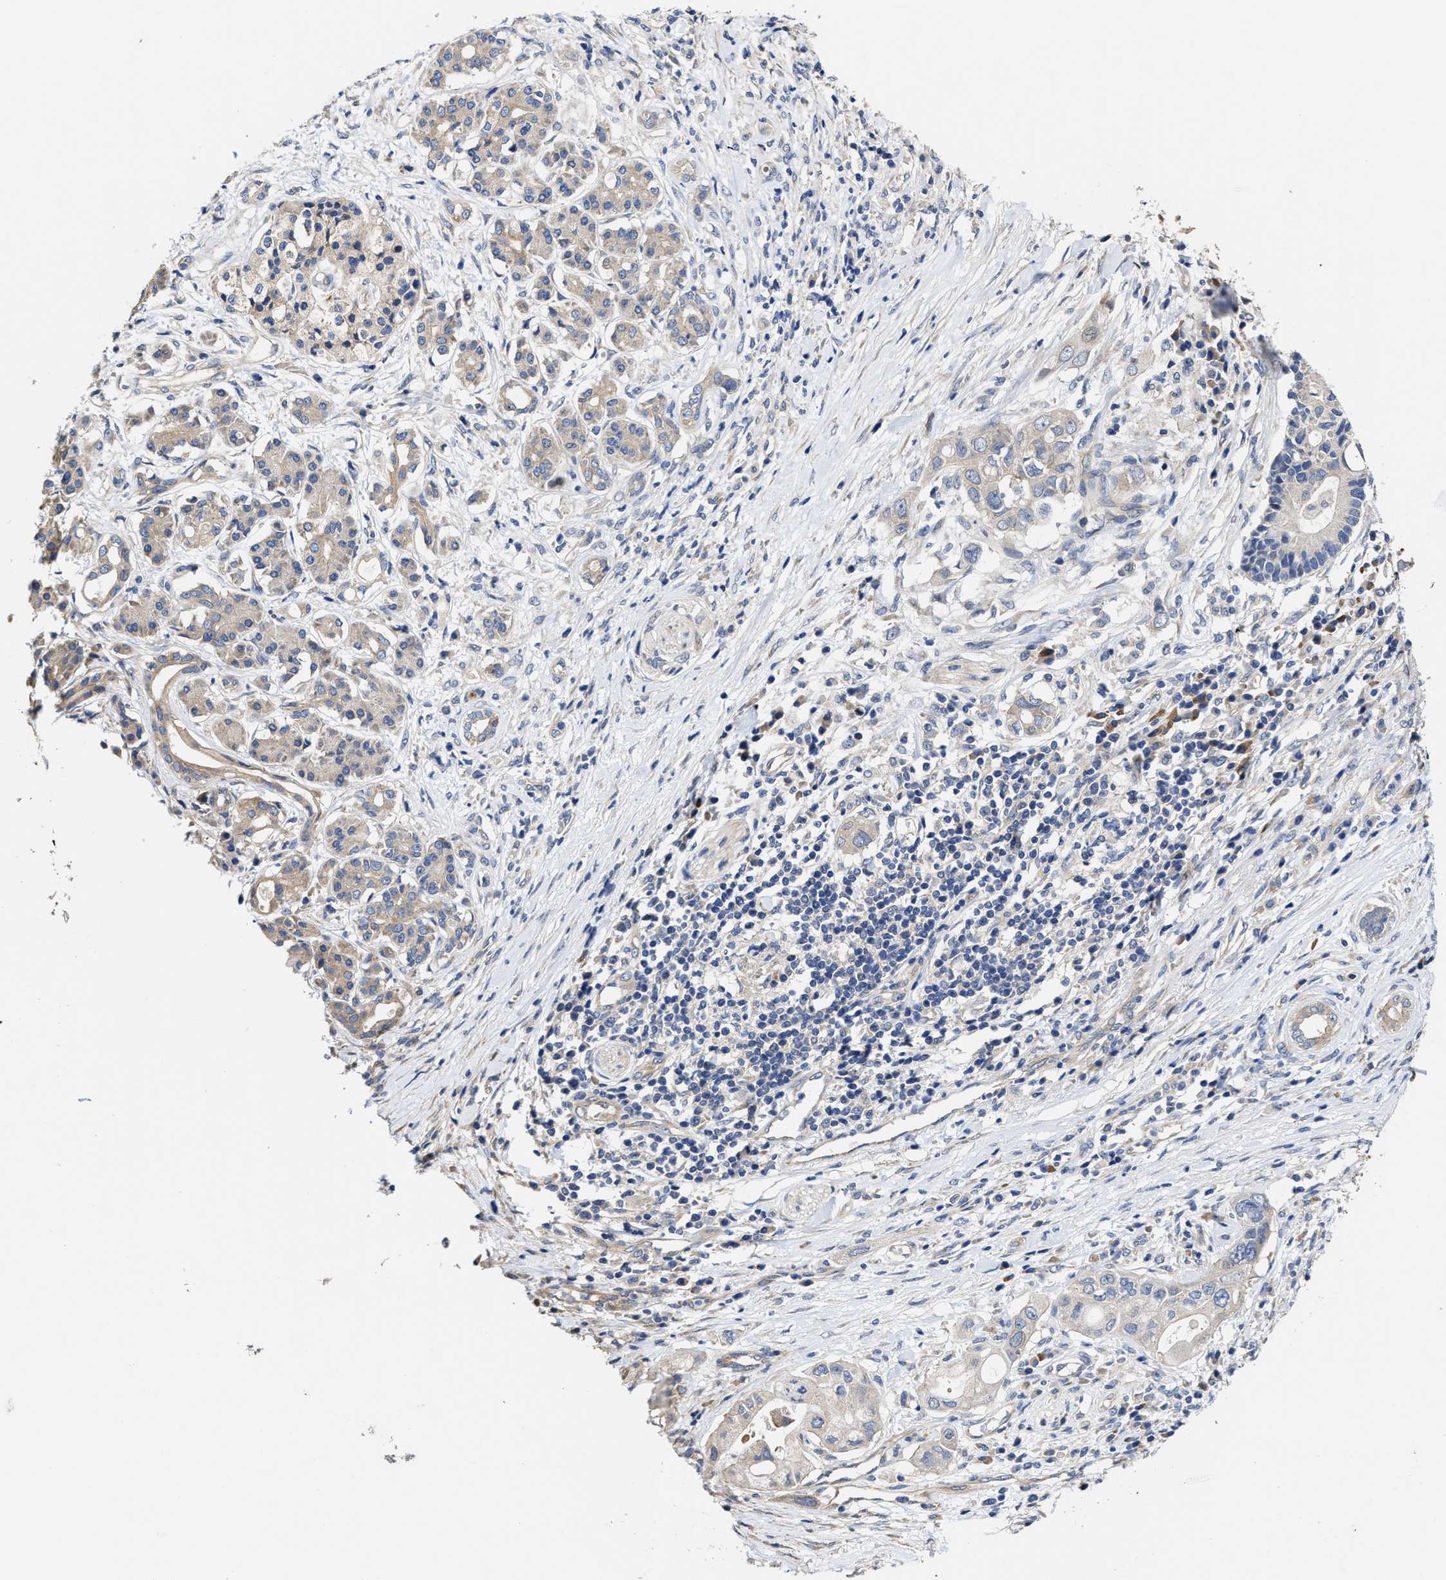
{"staining": {"intensity": "weak", "quantity": "25%-75%", "location": "cytoplasmic/membranous"}, "tissue": "pancreatic cancer", "cell_type": "Tumor cells", "image_type": "cancer", "snomed": [{"axis": "morphology", "description": "Adenocarcinoma, NOS"}, {"axis": "topography", "description": "Pancreas"}], "caption": "This image exhibits immunohistochemistry (IHC) staining of human pancreatic adenocarcinoma, with low weak cytoplasmic/membranous expression in about 25%-75% of tumor cells.", "gene": "TRAF6", "patient": {"sex": "female", "age": 56}}